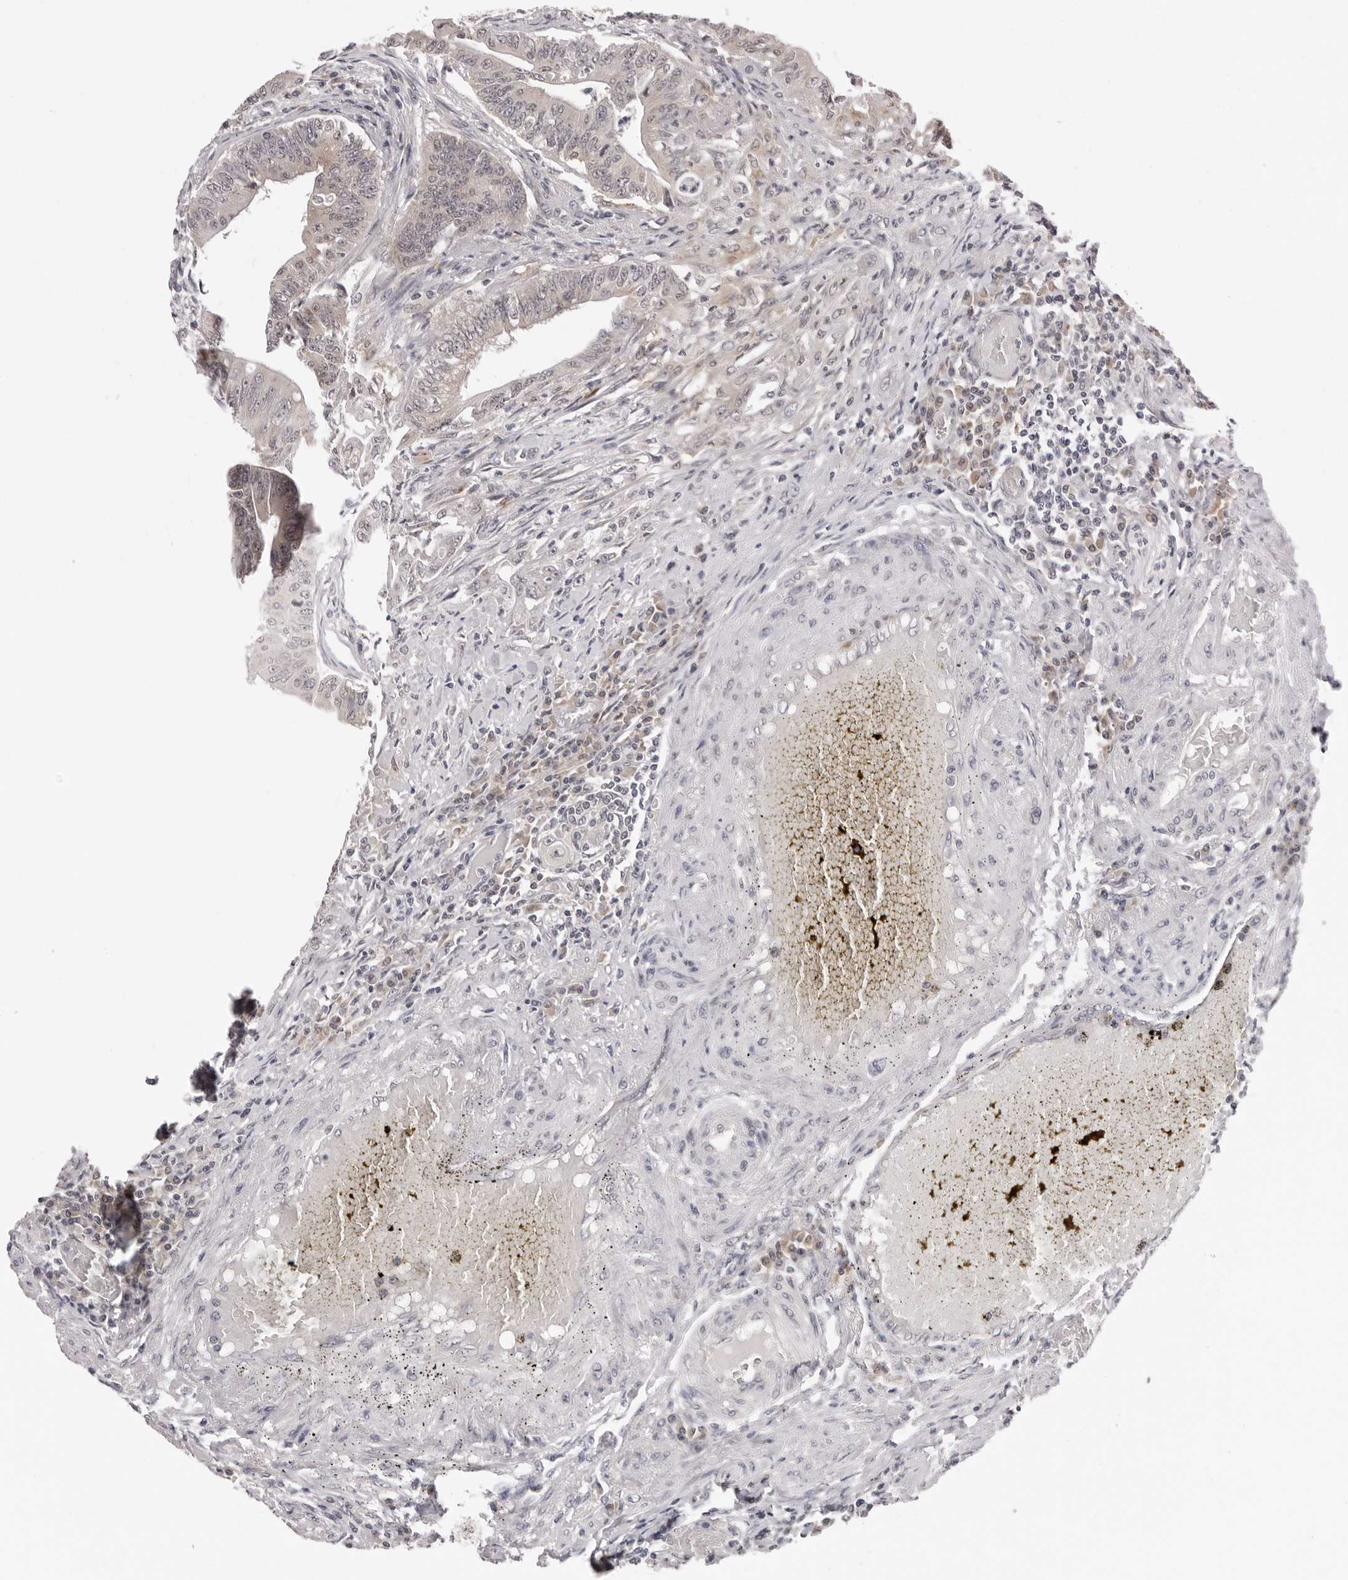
{"staining": {"intensity": "negative", "quantity": "none", "location": "none"}, "tissue": "colorectal cancer", "cell_type": "Tumor cells", "image_type": "cancer", "snomed": [{"axis": "morphology", "description": "Adenoma, NOS"}, {"axis": "morphology", "description": "Adenocarcinoma, NOS"}, {"axis": "topography", "description": "Colon"}], "caption": "This histopathology image is of colorectal adenoma stained with immunohistochemistry (IHC) to label a protein in brown with the nuclei are counter-stained blue. There is no expression in tumor cells. Nuclei are stained in blue.", "gene": "PRUNE1", "patient": {"sex": "male", "age": 79}}